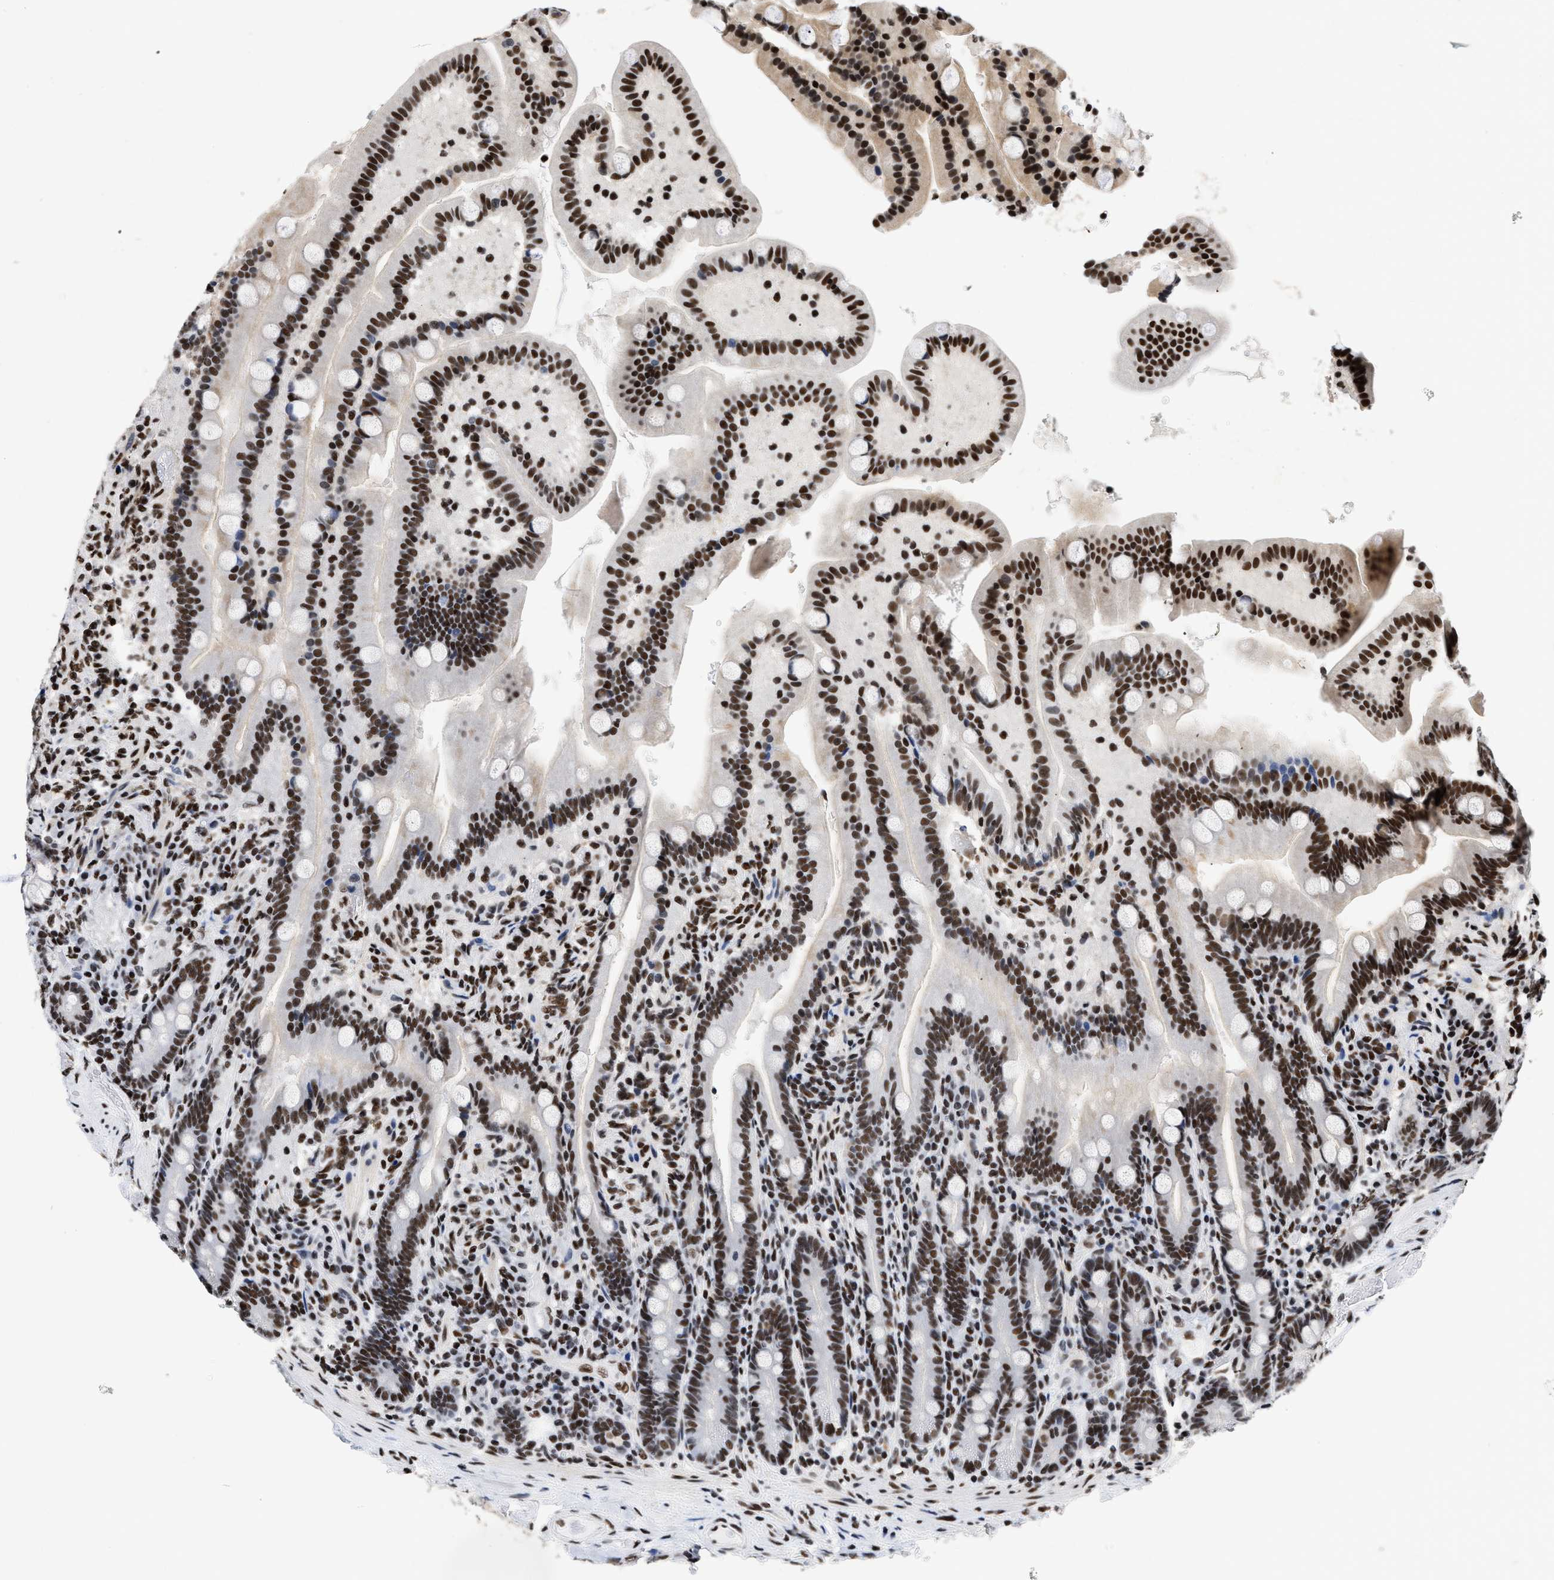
{"staining": {"intensity": "strong", "quantity": ">75%", "location": "nuclear"}, "tissue": "duodenum", "cell_type": "Glandular cells", "image_type": "normal", "snomed": [{"axis": "morphology", "description": "Normal tissue, NOS"}, {"axis": "topography", "description": "Duodenum"}], "caption": "Protein staining of unremarkable duodenum demonstrates strong nuclear positivity in approximately >75% of glandular cells. The staining is performed using DAB brown chromogen to label protein expression. The nuclei are counter-stained blue using hematoxylin.", "gene": "CREB1", "patient": {"sex": "male", "age": 54}}